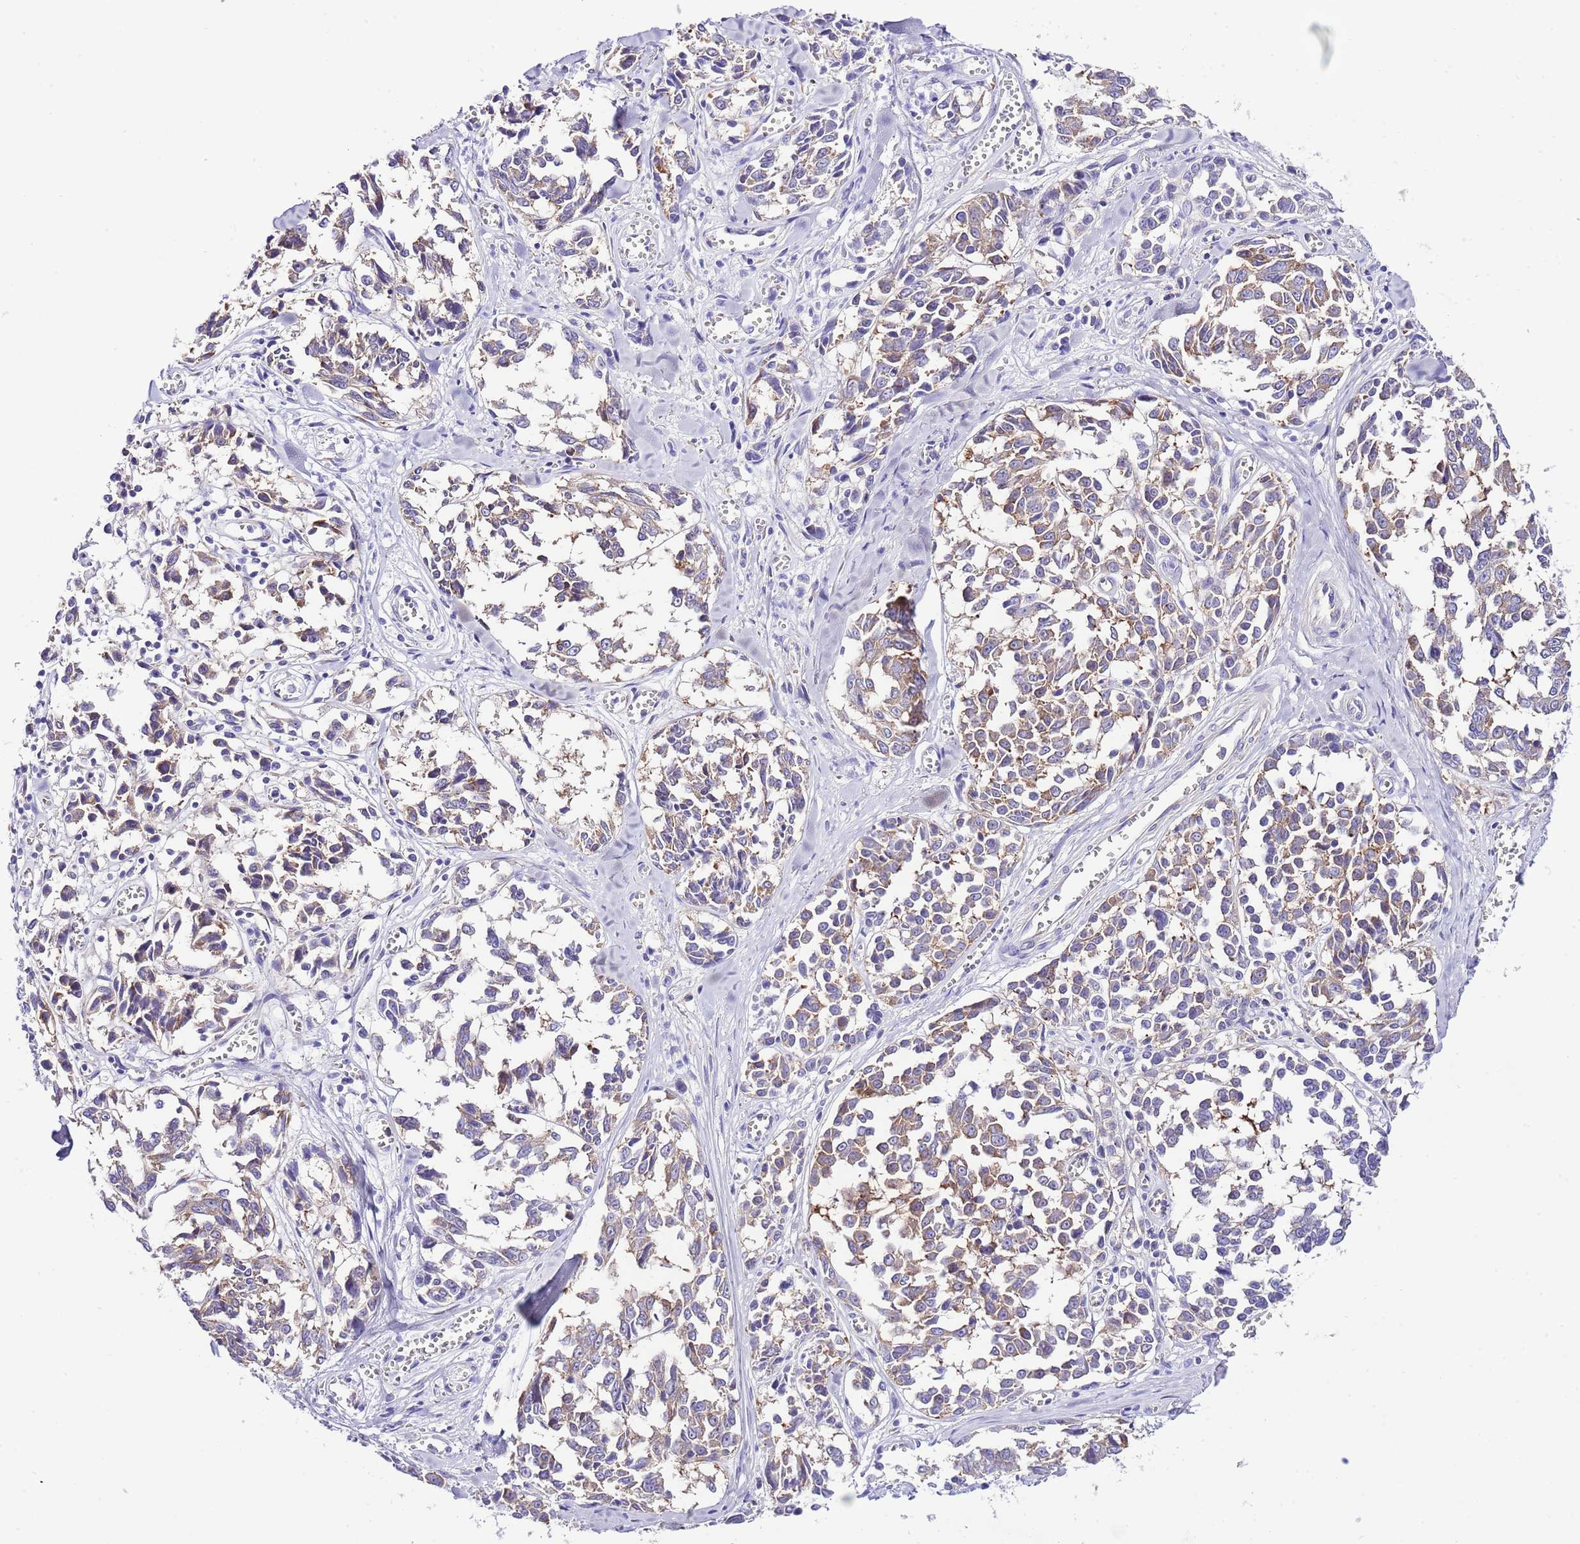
{"staining": {"intensity": "moderate", "quantity": "25%-75%", "location": "cytoplasmic/membranous"}, "tissue": "melanoma", "cell_type": "Tumor cells", "image_type": "cancer", "snomed": [{"axis": "morphology", "description": "Malignant melanoma, NOS"}, {"axis": "topography", "description": "Skin"}], "caption": "IHC histopathology image of malignant melanoma stained for a protein (brown), which displays medium levels of moderate cytoplasmic/membranous positivity in approximately 25%-75% of tumor cells.", "gene": "RPS10", "patient": {"sex": "female", "age": 64}}